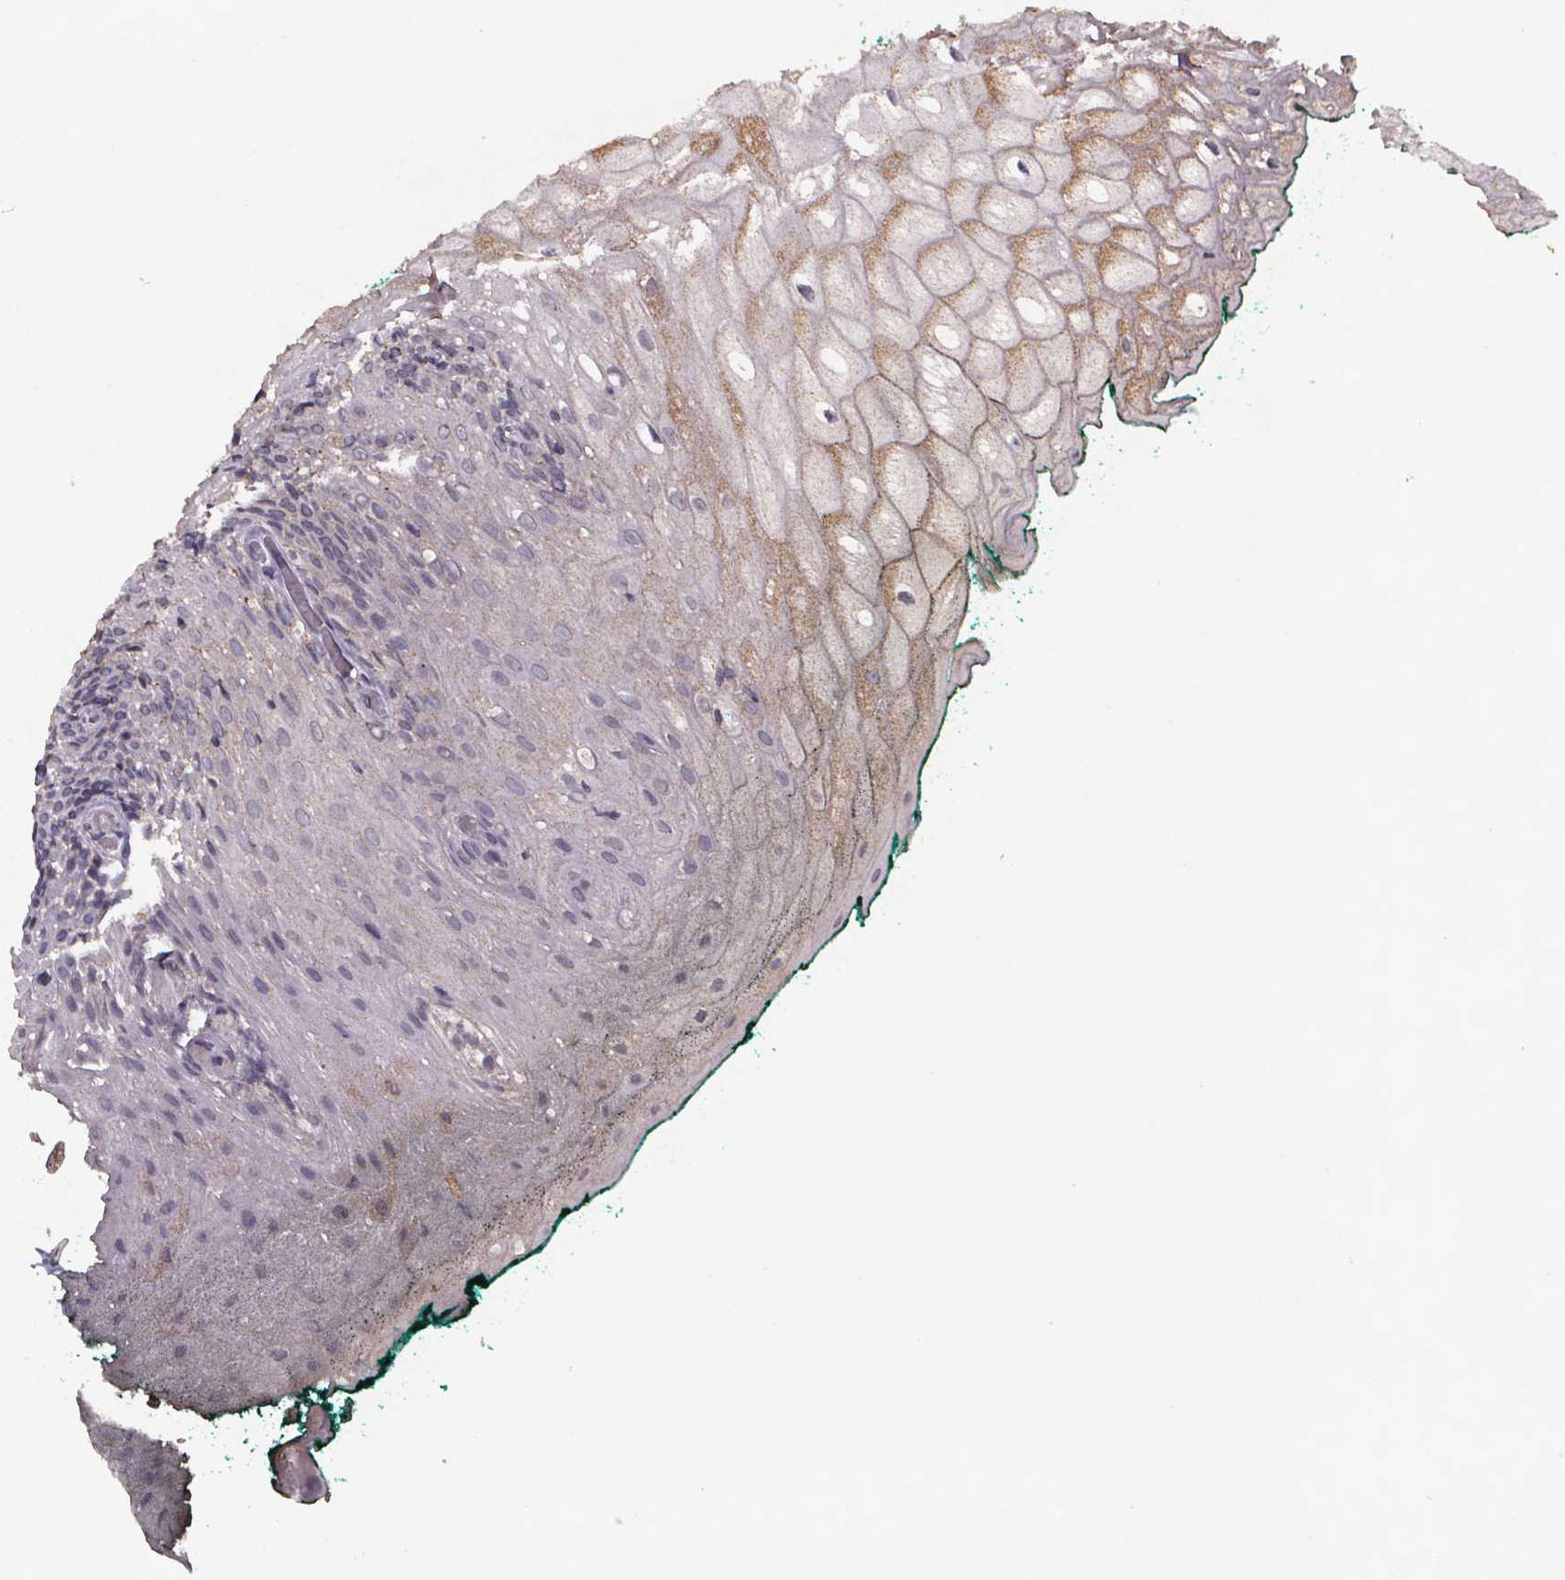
{"staining": {"intensity": "weak", "quantity": "<25%", "location": "cytoplasmic/membranous"}, "tissue": "oral mucosa", "cell_type": "Squamous epithelial cells", "image_type": "normal", "snomed": [{"axis": "morphology", "description": "Normal tissue, NOS"}, {"axis": "topography", "description": "Oral tissue"}, {"axis": "topography", "description": "Head-Neck"}], "caption": "A photomicrograph of human oral mucosa is negative for staining in squamous epithelial cells. (Immunohistochemistry, brightfield microscopy, high magnification).", "gene": "PALLD", "patient": {"sex": "female", "age": 68}}